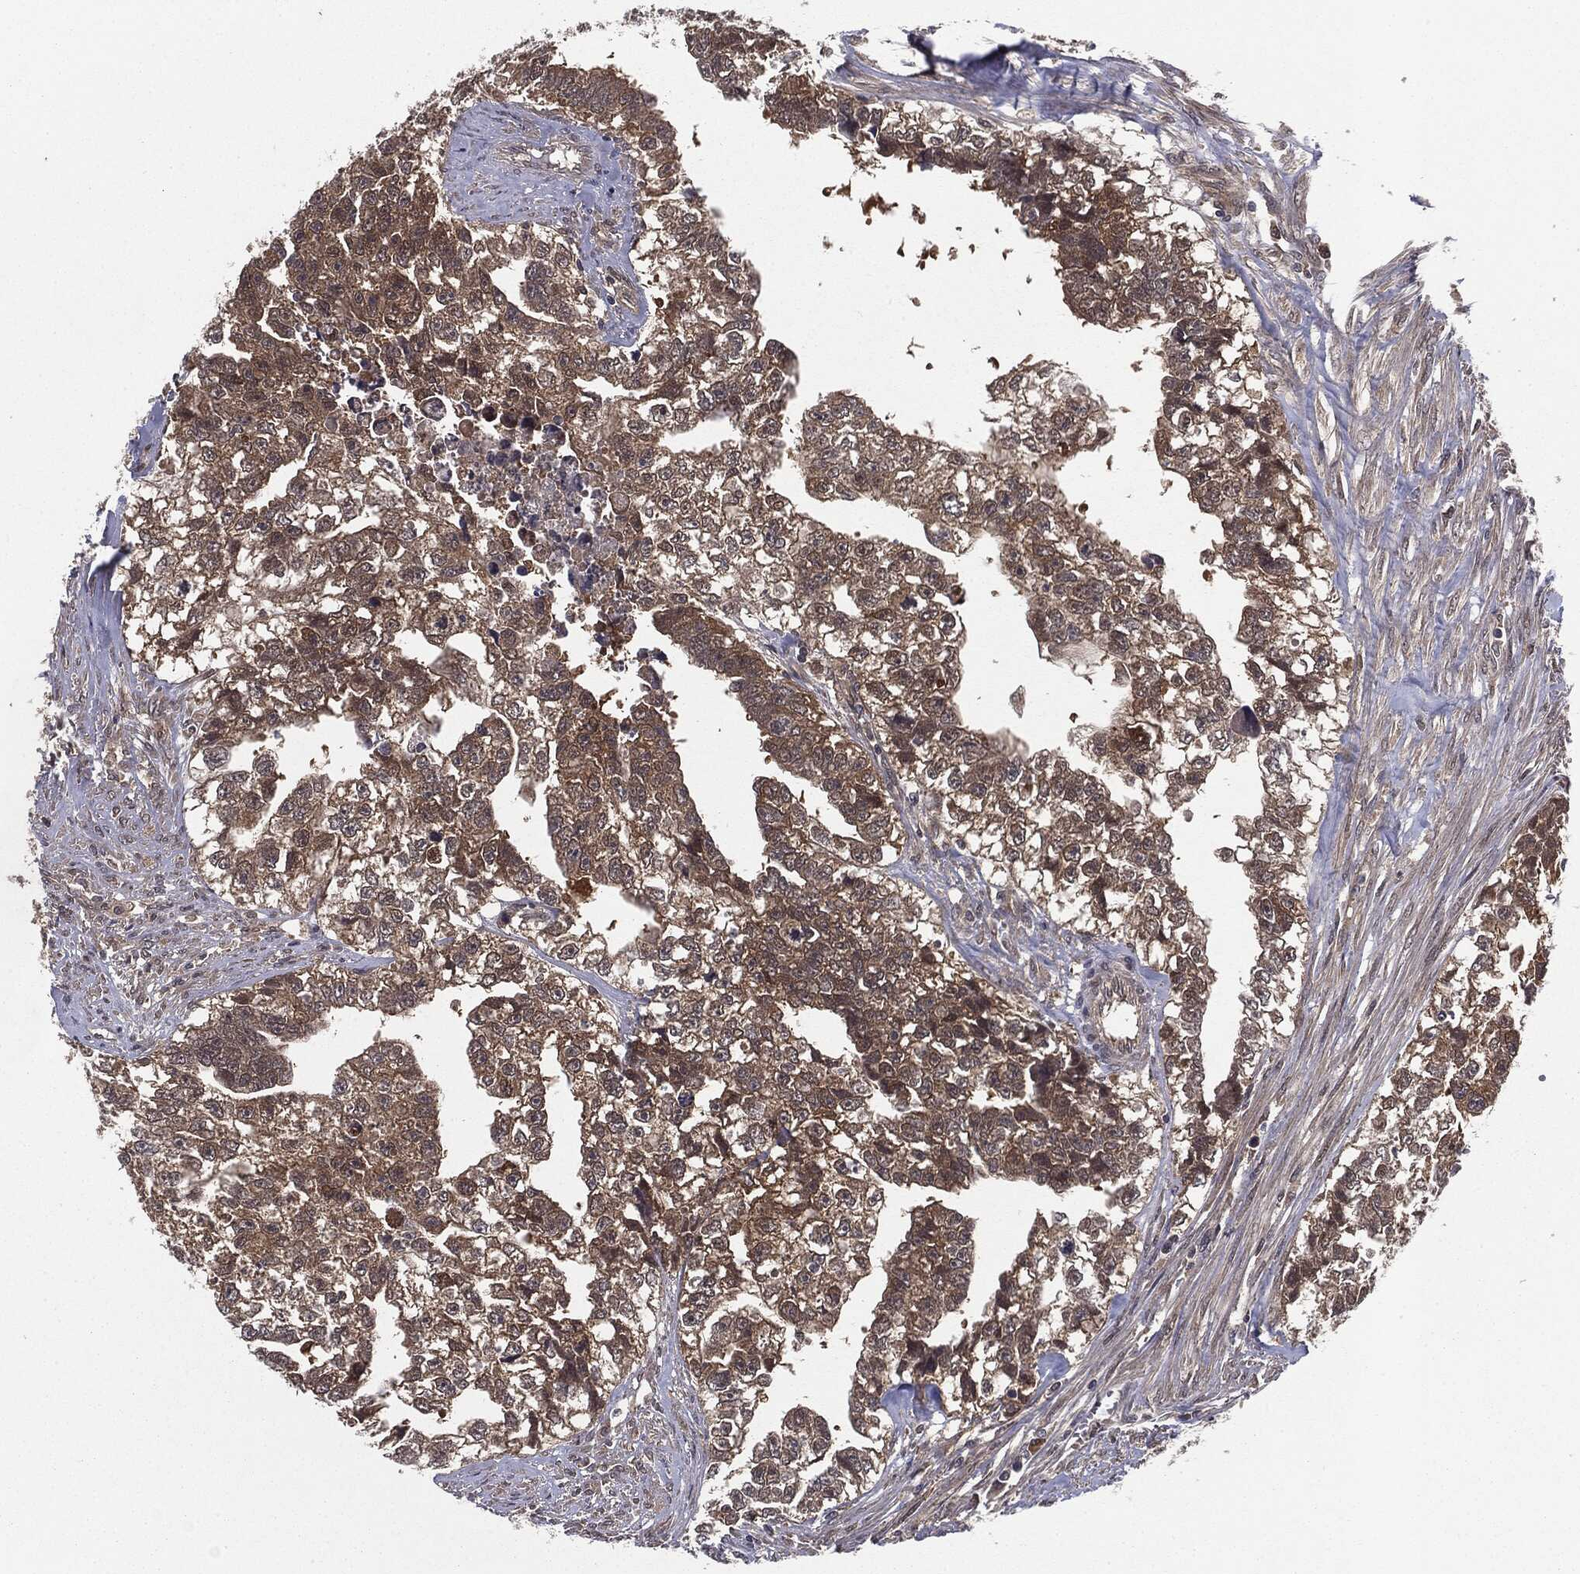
{"staining": {"intensity": "moderate", "quantity": ">75%", "location": "cytoplasmic/membranous"}, "tissue": "testis cancer", "cell_type": "Tumor cells", "image_type": "cancer", "snomed": [{"axis": "morphology", "description": "Carcinoma, Embryonal, NOS"}, {"axis": "morphology", "description": "Teratoma, malignant, NOS"}, {"axis": "topography", "description": "Testis"}], "caption": "Malignant teratoma (testis) was stained to show a protein in brown. There is medium levels of moderate cytoplasmic/membranous positivity in approximately >75% of tumor cells.", "gene": "KRT7", "patient": {"sex": "male", "age": 44}}